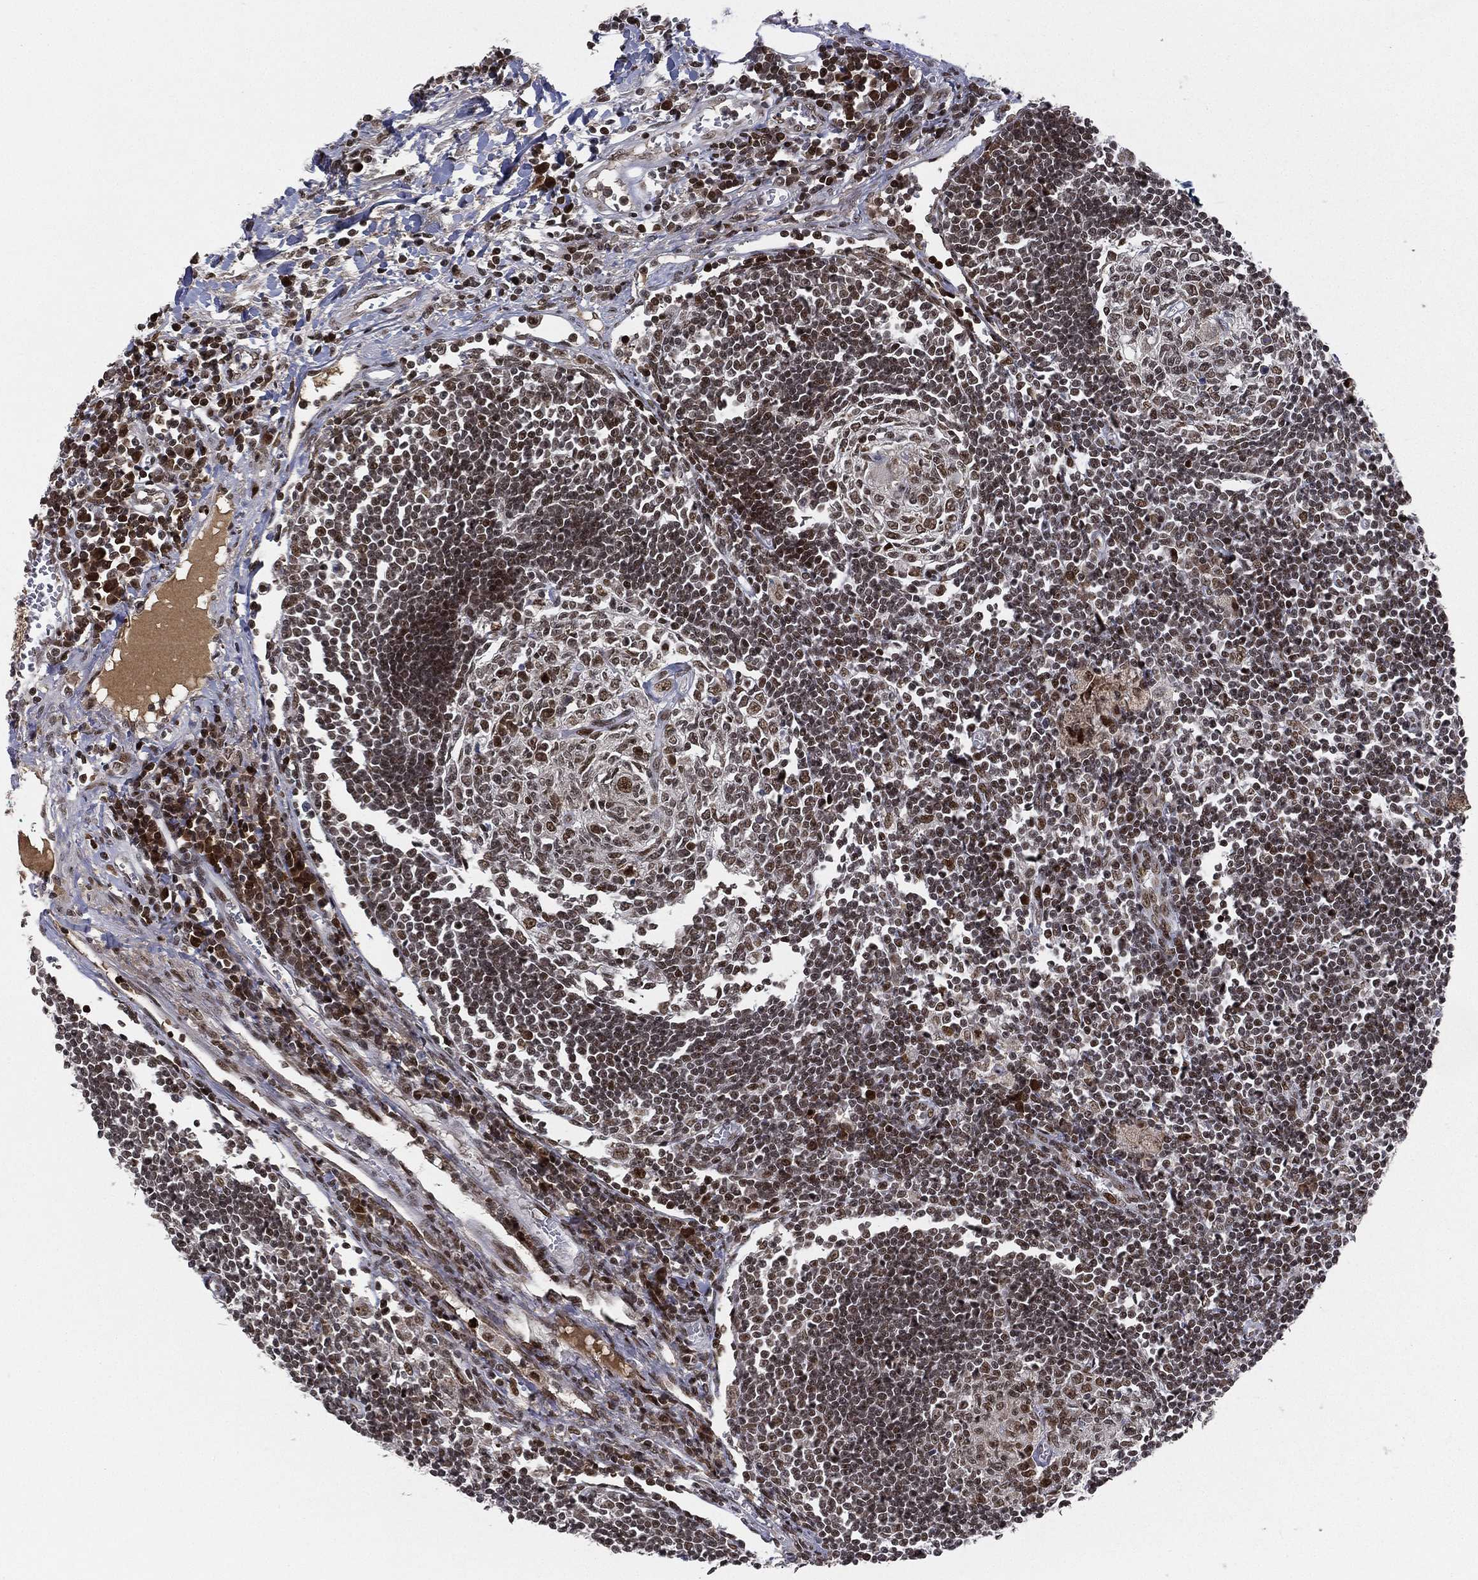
{"staining": {"intensity": "strong", "quantity": "<25%", "location": "nuclear"}, "tissue": "lymph node", "cell_type": "Germinal center cells", "image_type": "normal", "snomed": [{"axis": "morphology", "description": "Normal tissue, NOS"}, {"axis": "morphology", "description": "Adenocarcinoma, NOS"}, {"axis": "topography", "description": "Lymph node"}, {"axis": "topography", "description": "Pancreas"}], "caption": "Lymph node was stained to show a protein in brown. There is medium levels of strong nuclear staining in approximately <25% of germinal center cells. Immunohistochemistry stains the protein of interest in brown and the nuclei are stained blue.", "gene": "RTF1", "patient": {"sex": "female", "age": 58}}